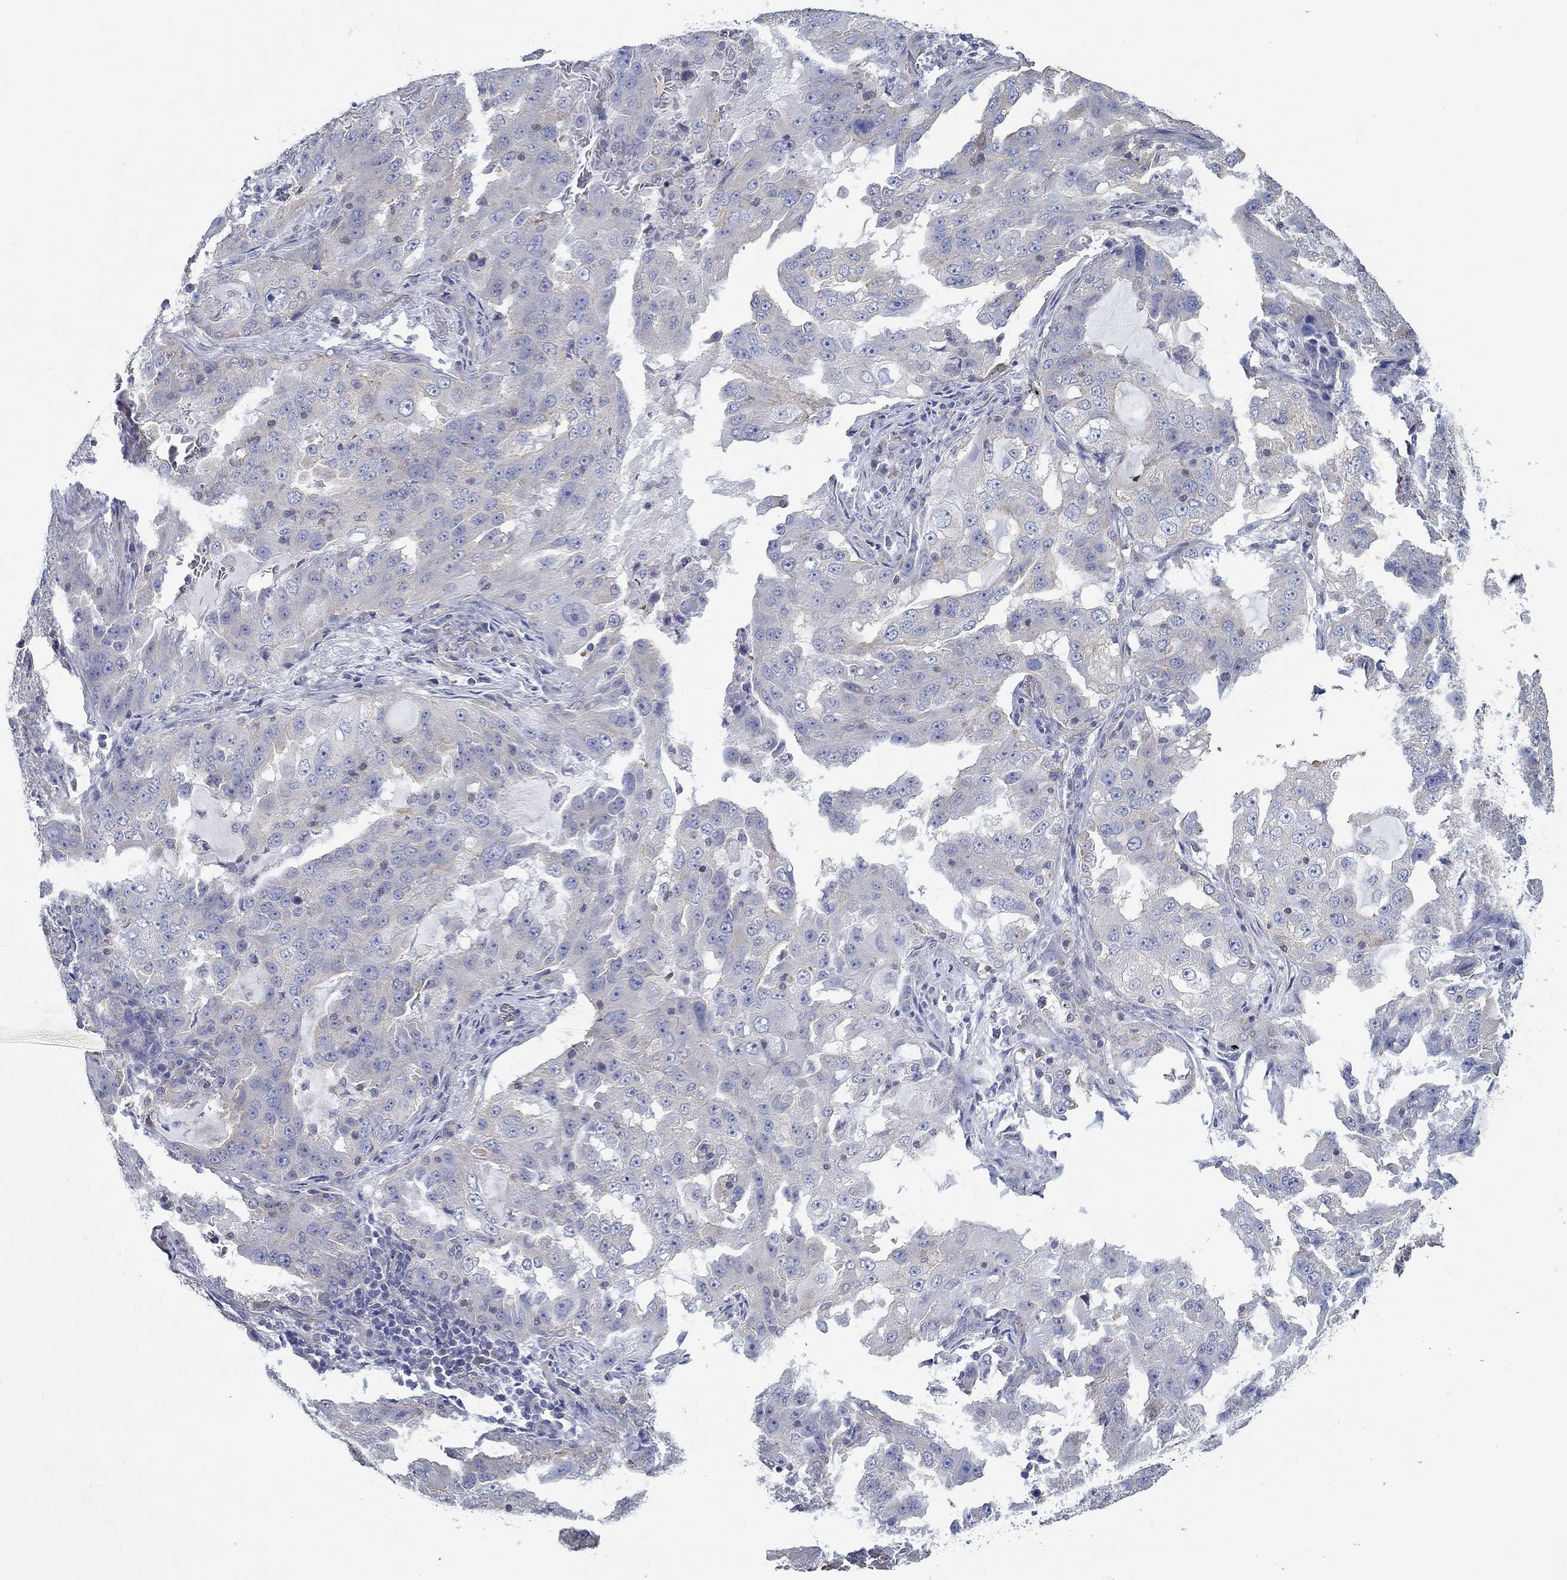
{"staining": {"intensity": "negative", "quantity": "none", "location": "none"}, "tissue": "lung cancer", "cell_type": "Tumor cells", "image_type": "cancer", "snomed": [{"axis": "morphology", "description": "Adenocarcinoma, NOS"}, {"axis": "topography", "description": "Lung"}], "caption": "Human adenocarcinoma (lung) stained for a protein using immunohistochemistry demonstrates no expression in tumor cells.", "gene": "BBOF1", "patient": {"sex": "female", "age": 61}}